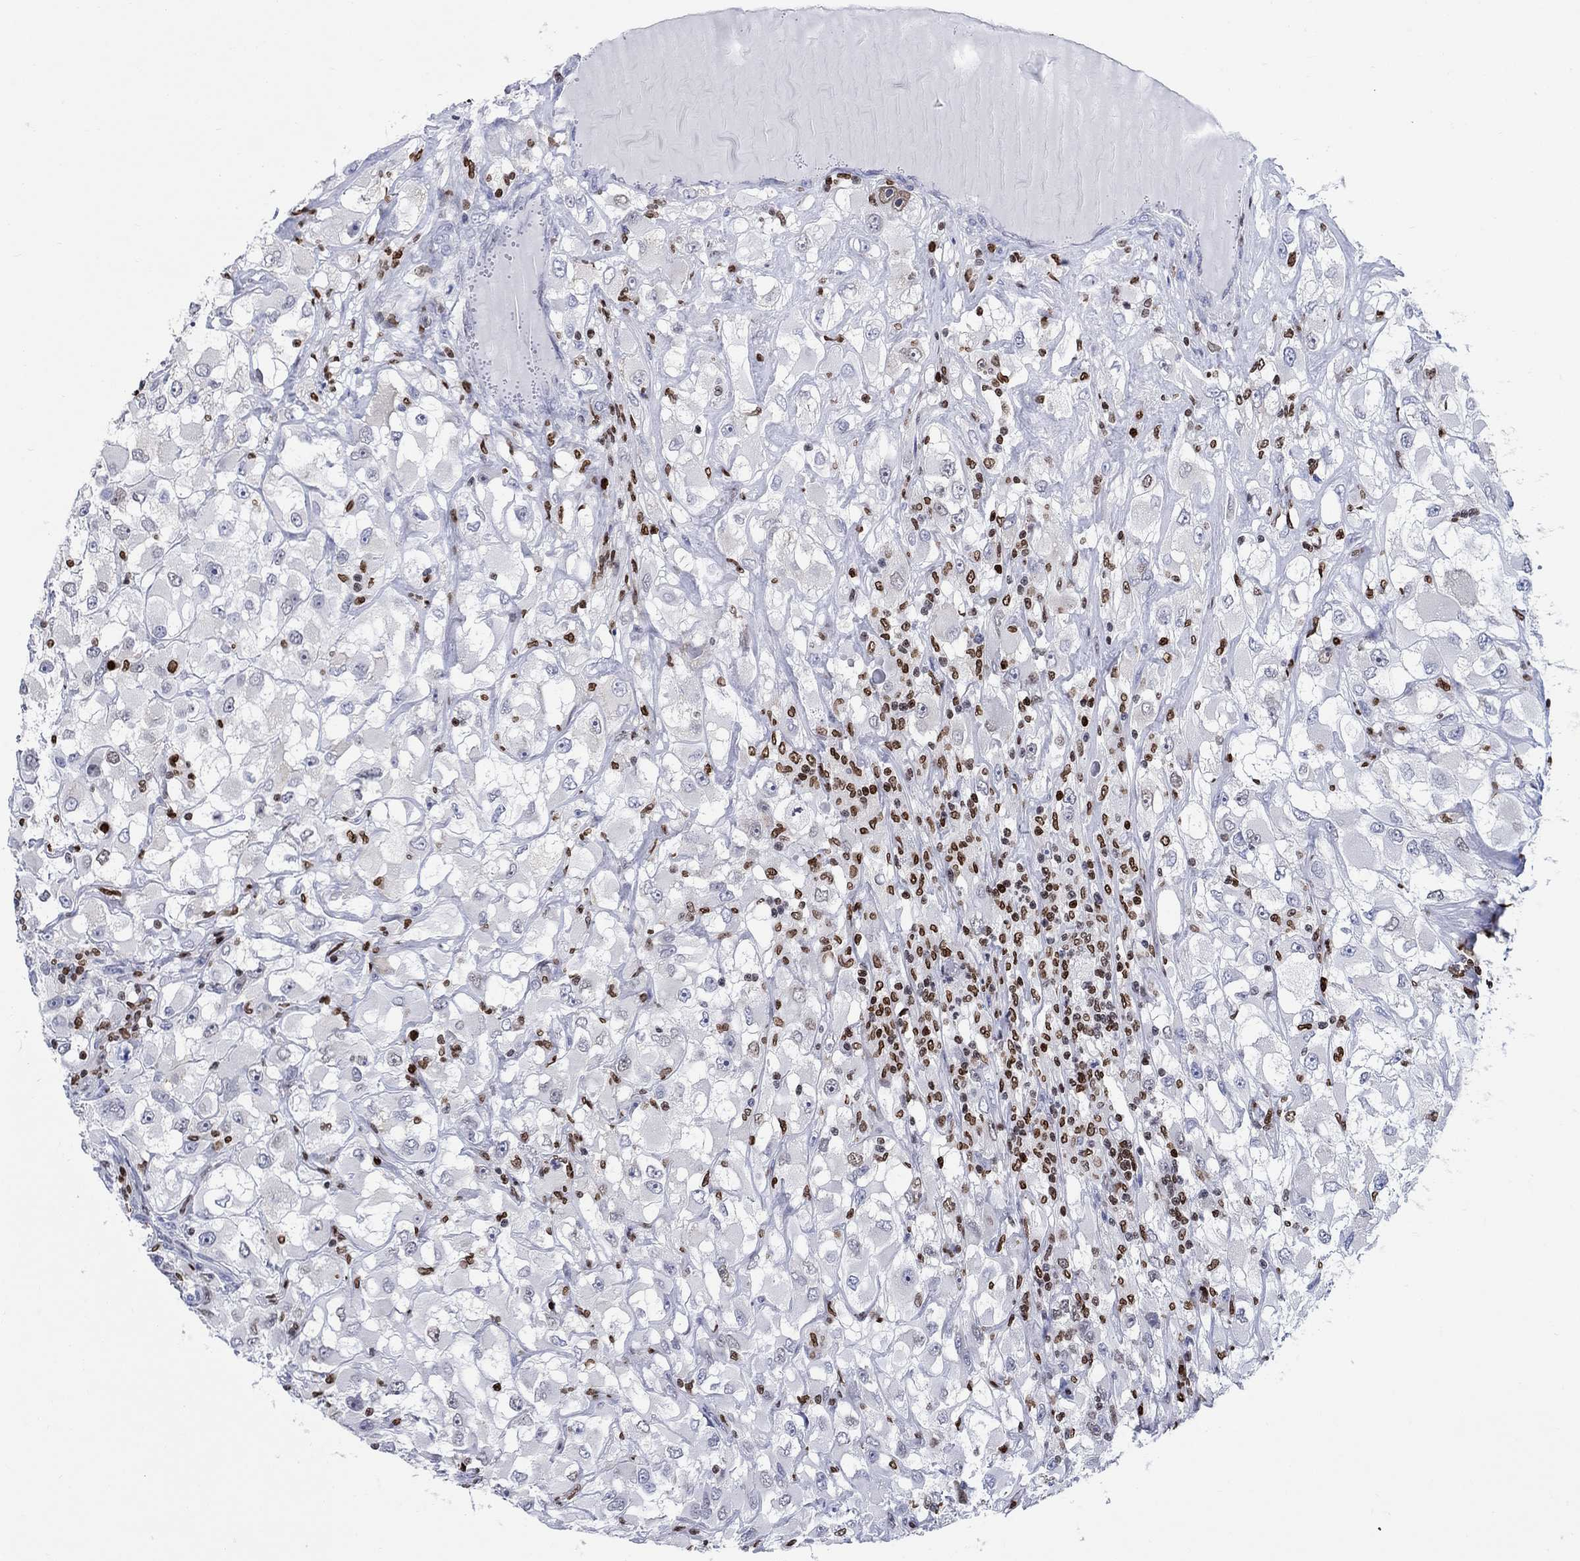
{"staining": {"intensity": "weak", "quantity": "<25%", "location": "cytoplasmic/membranous,nuclear"}, "tissue": "renal cancer", "cell_type": "Tumor cells", "image_type": "cancer", "snomed": [{"axis": "morphology", "description": "Adenocarcinoma, NOS"}, {"axis": "topography", "description": "Kidney"}], "caption": "The micrograph exhibits no staining of tumor cells in renal cancer (adenocarcinoma).", "gene": "HMGA1", "patient": {"sex": "female", "age": 52}}